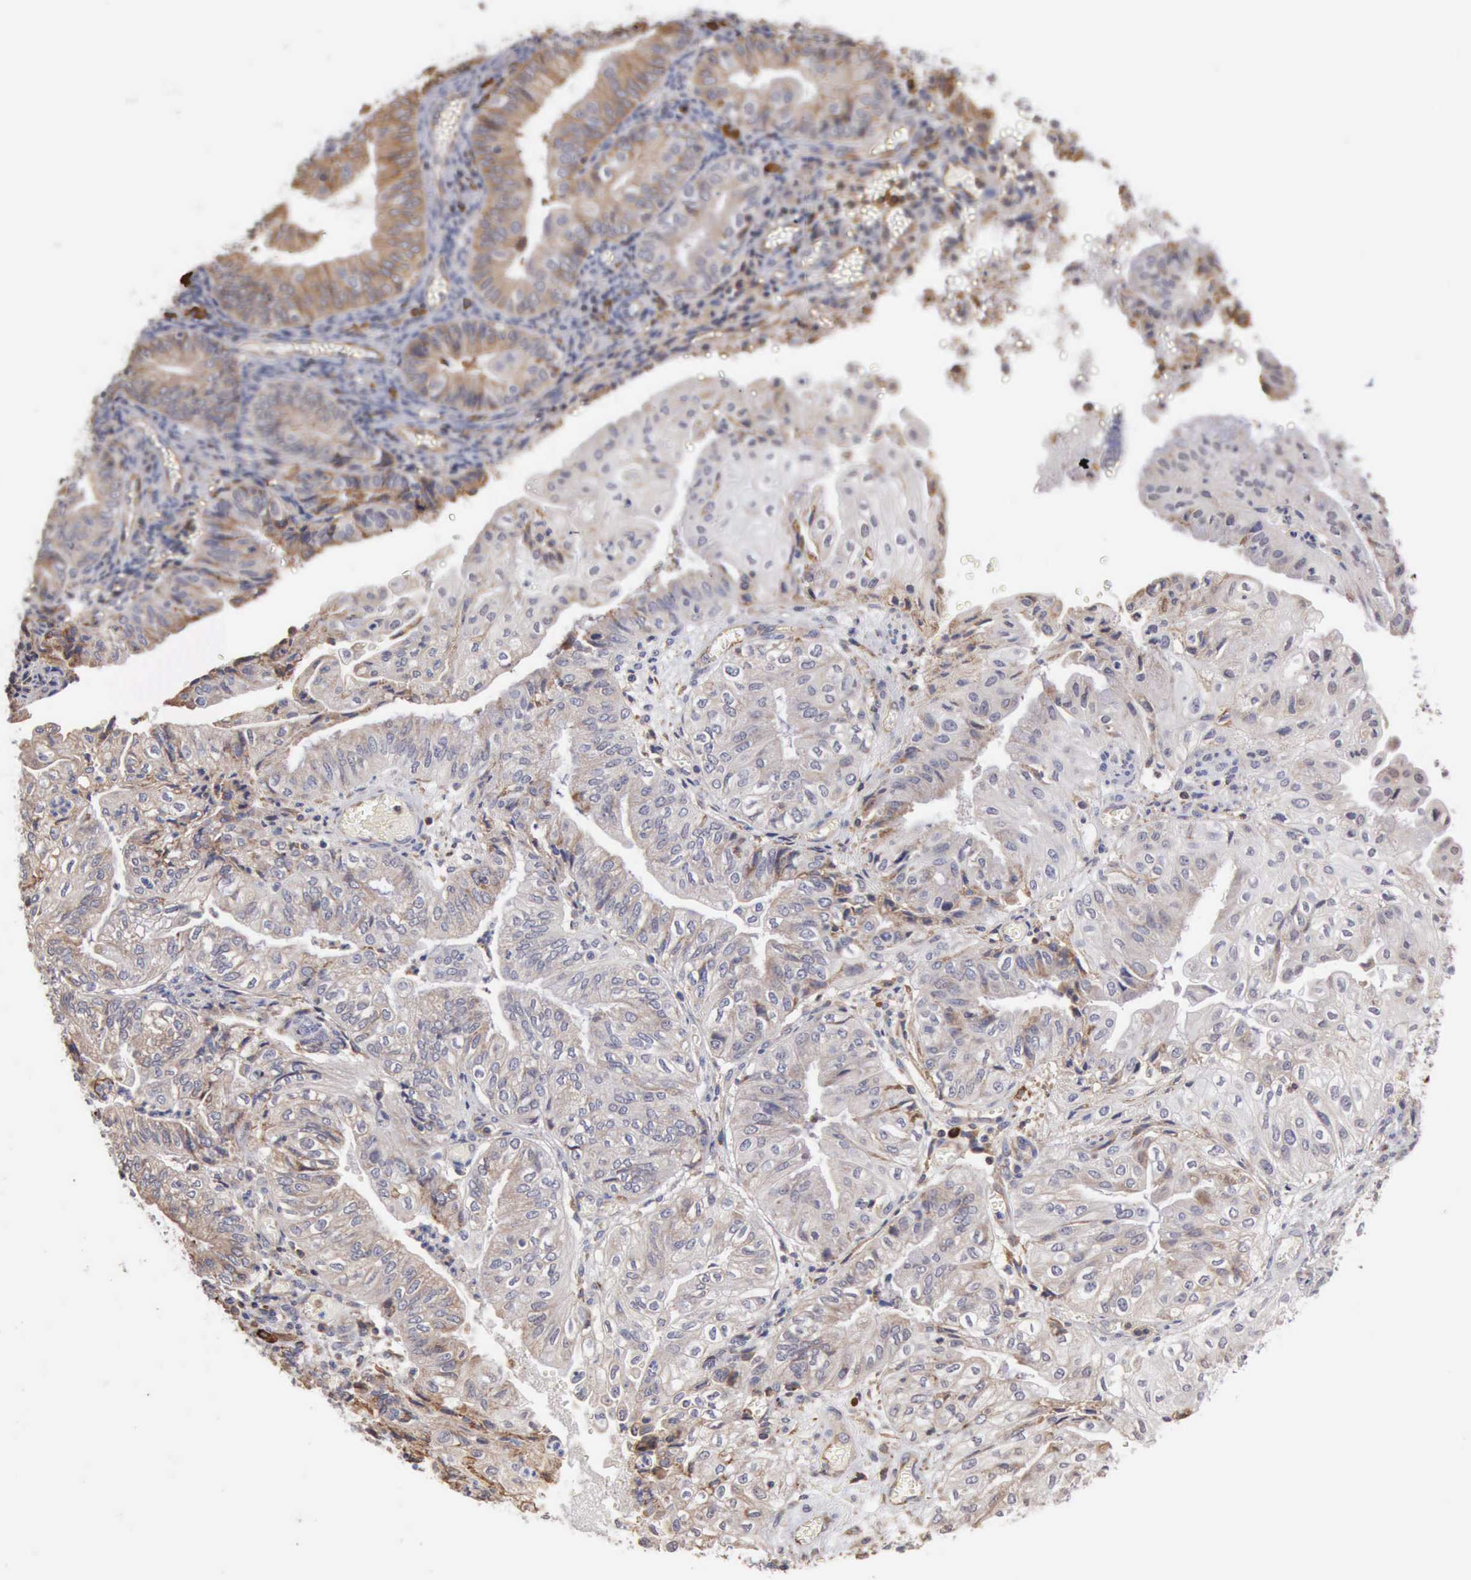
{"staining": {"intensity": "moderate", "quantity": ">75%", "location": "cytoplasmic/membranous"}, "tissue": "endometrial cancer", "cell_type": "Tumor cells", "image_type": "cancer", "snomed": [{"axis": "morphology", "description": "Adenocarcinoma, NOS"}, {"axis": "topography", "description": "Endometrium"}], "caption": "Immunohistochemical staining of adenocarcinoma (endometrial) reveals moderate cytoplasmic/membranous protein positivity in about >75% of tumor cells. Immunohistochemistry stains the protein in brown and the nuclei are stained blue.", "gene": "GPR101", "patient": {"sex": "female", "age": 55}}